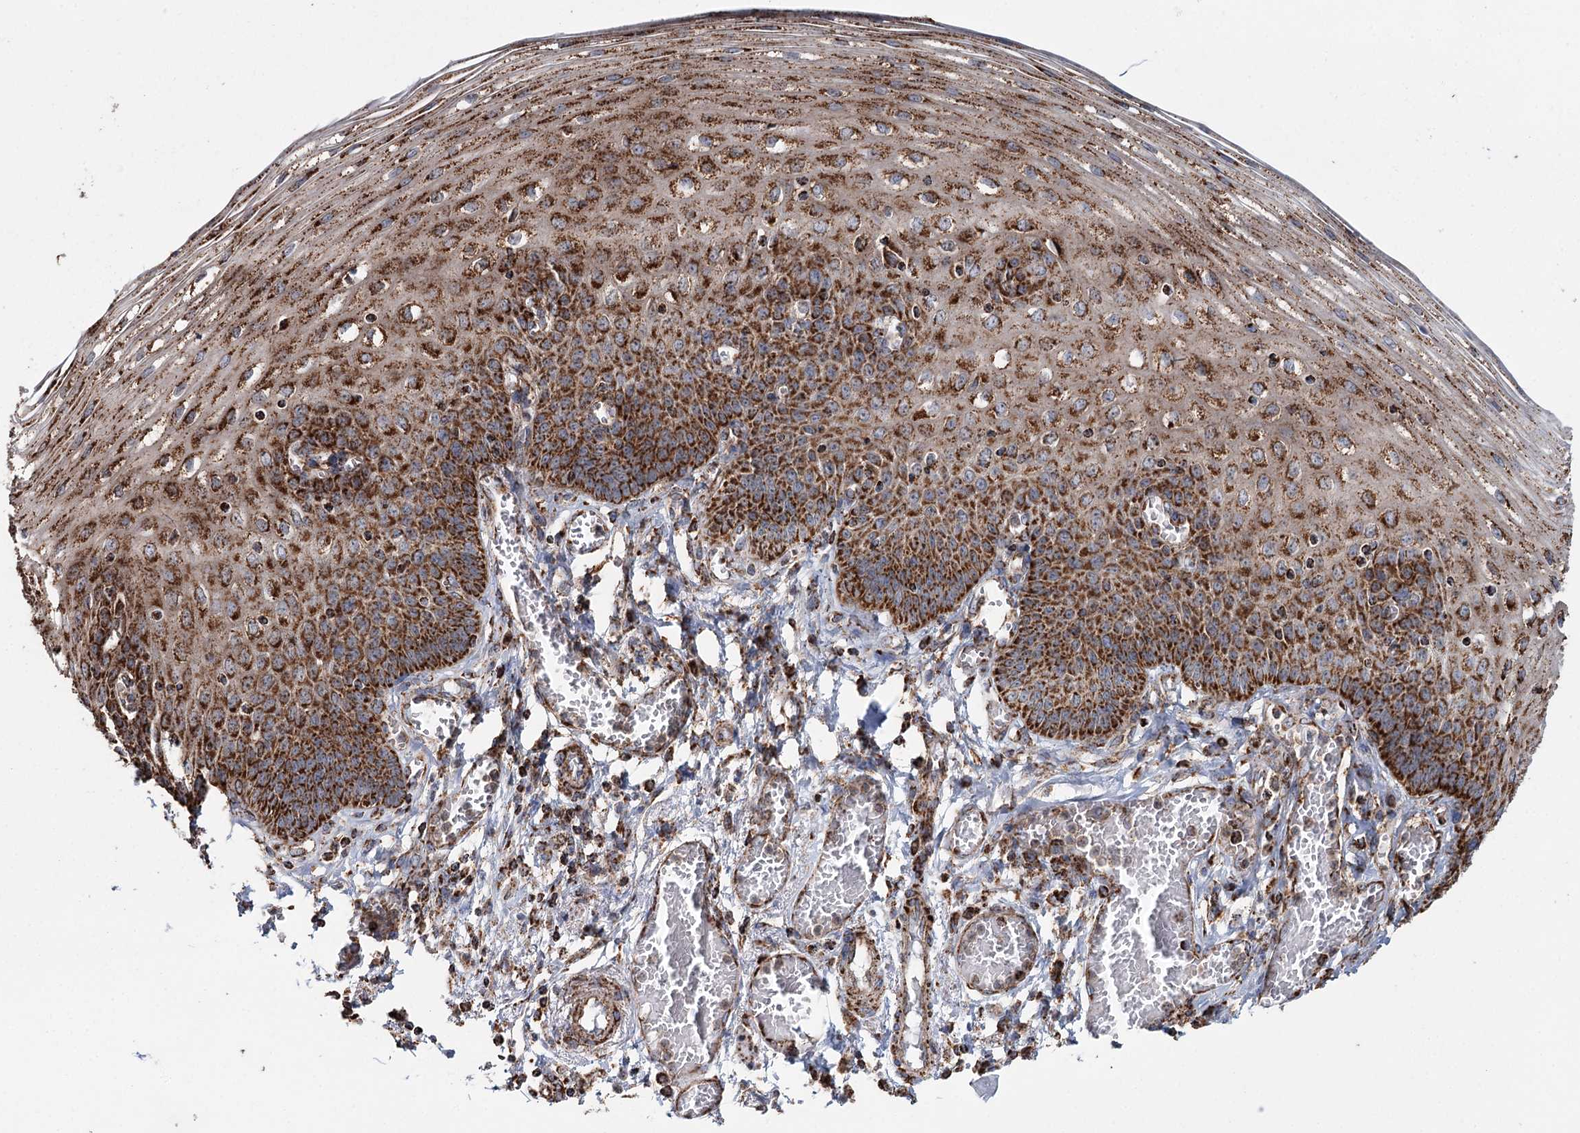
{"staining": {"intensity": "strong", "quantity": ">75%", "location": "cytoplasmic/membranous"}, "tissue": "esophagus", "cell_type": "Squamous epithelial cells", "image_type": "normal", "snomed": [{"axis": "morphology", "description": "Normal tissue, NOS"}, {"axis": "topography", "description": "Esophagus"}], "caption": "Benign esophagus was stained to show a protein in brown. There is high levels of strong cytoplasmic/membranous expression in approximately >75% of squamous epithelial cells. The protein of interest is stained brown, and the nuclei are stained in blue (DAB (3,3'-diaminobenzidine) IHC with brightfield microscopy, high magnification).", "gene": "APH1A", "patient": {"sex": "male", "age": 81}}